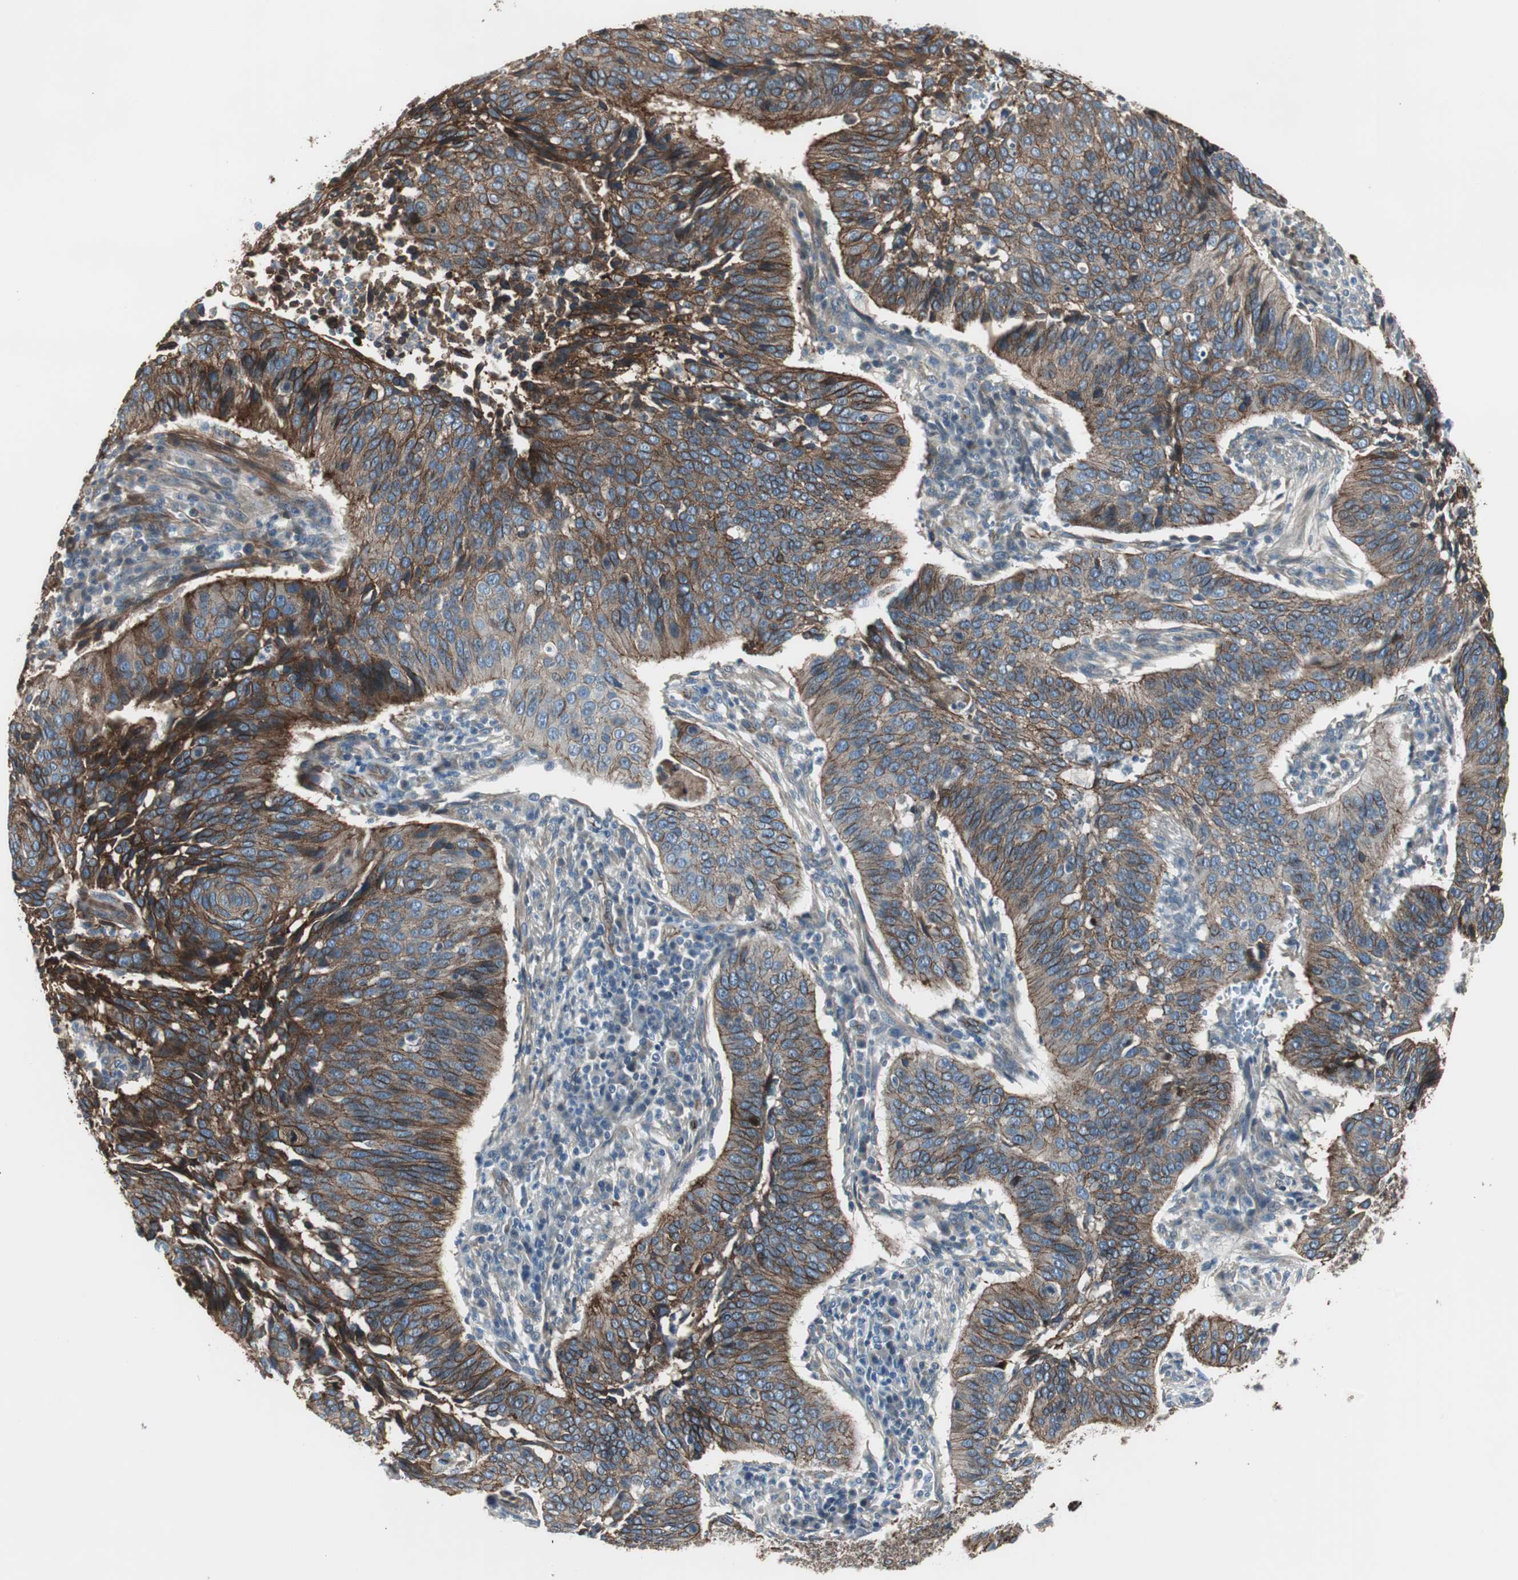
{"staining": {"intensity": "strong", "quantity": ">75%", "location": "cytoplasmic/membranous"}, "tissue": "cervical cancer", "cell_type": "Tumor cells", "image_type": "cancer", "snomed": [{"axis": "morphology", "description": "Squamous cell carcinoma, NOS"}, {"axis": "topography", "description": "Cervix"}], "caption": "Tumor cells show high levels of strong cytoplasmic/membranous expression in about >75% of cells in human cervical cancer (squamous cell carcinoma).", "gene": "STXBP4", "patient": {"sex": "female", "age": 39}}